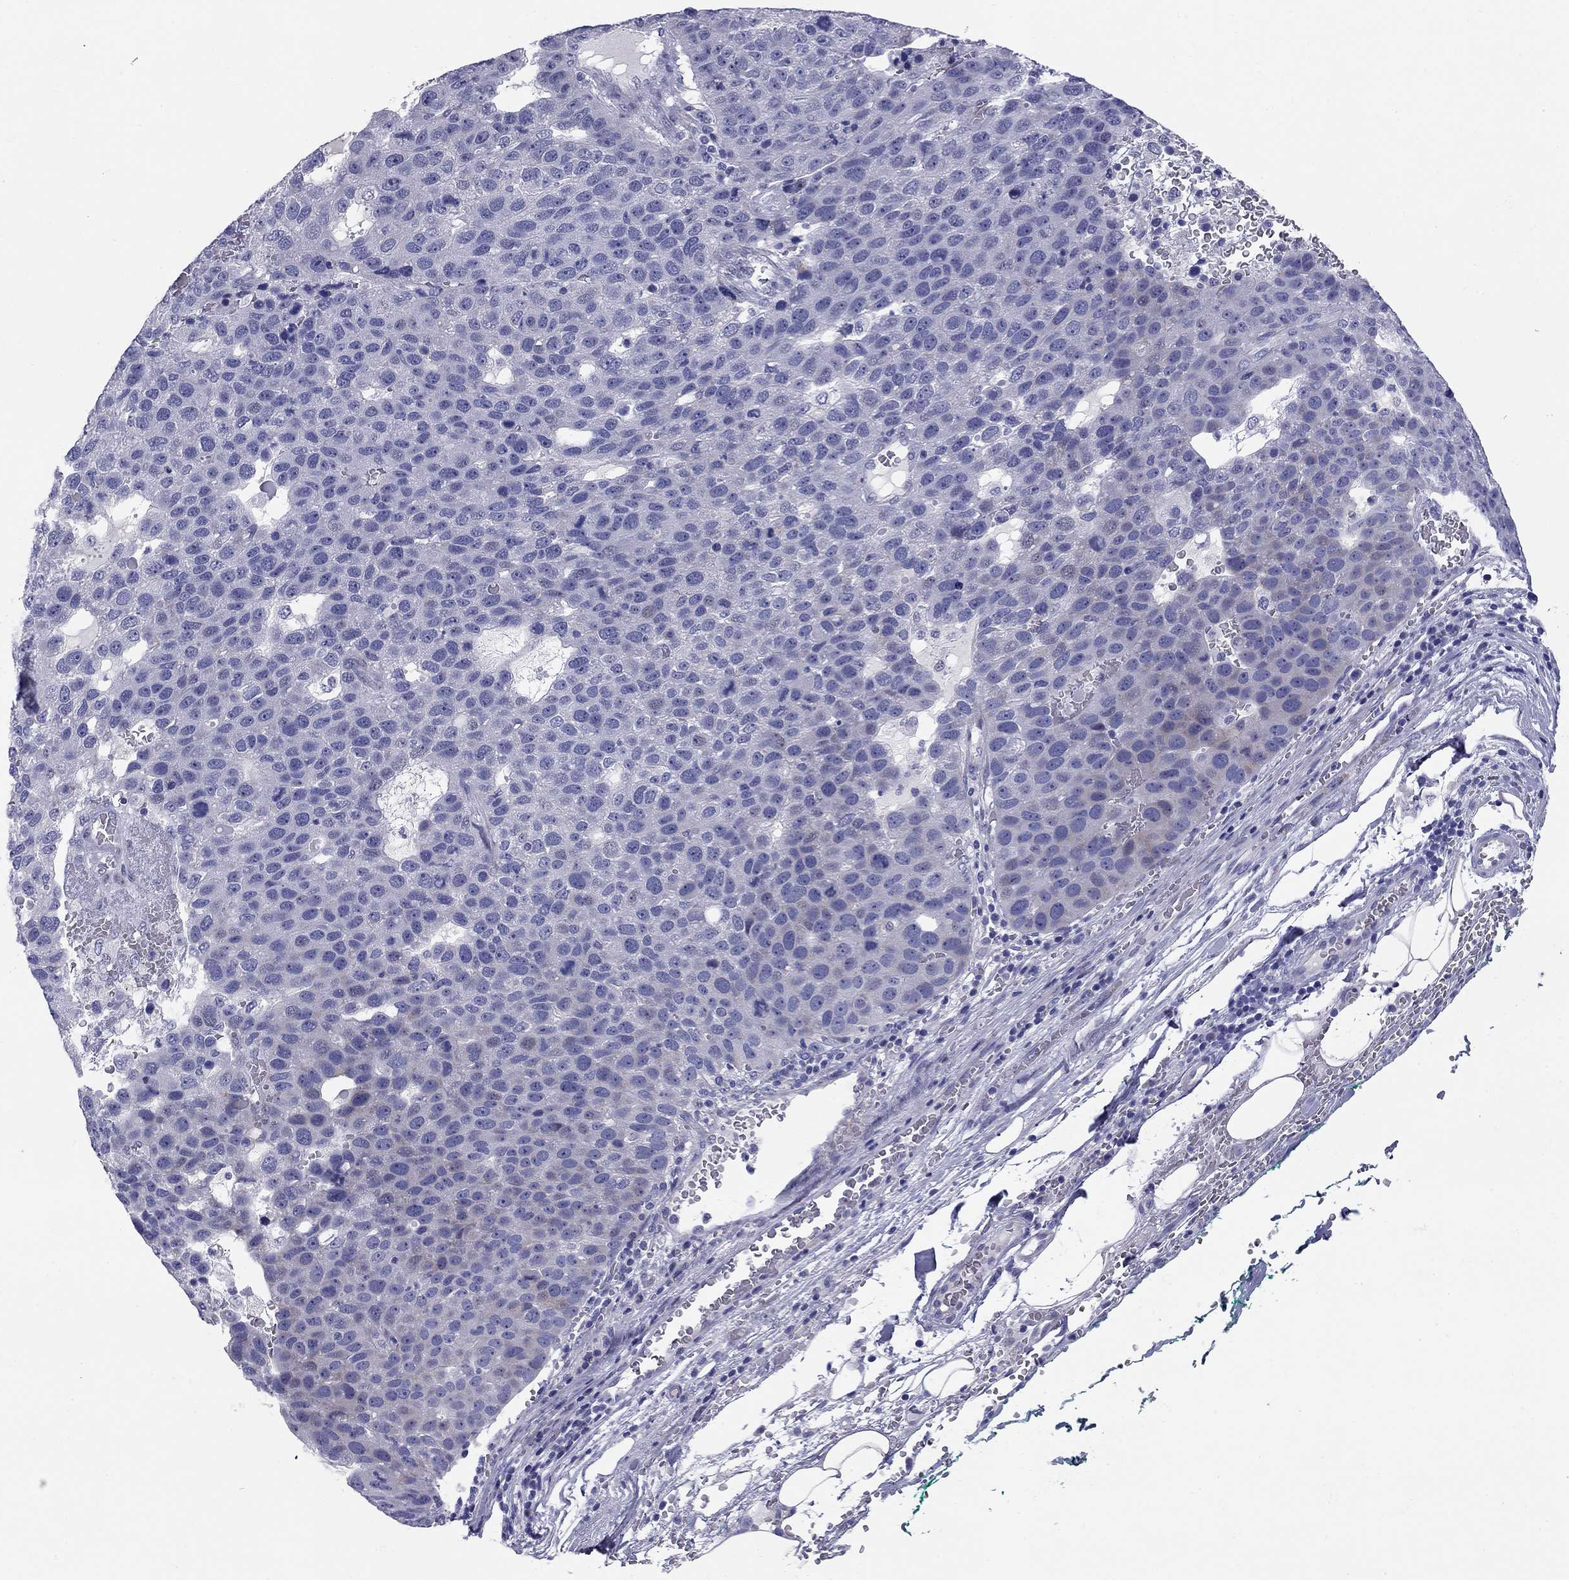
{"staining": {"intensity": "negative", "quantity": "none", "location": "none"}, "tissue": "pancreatic cancer", "cell_type": "Tumor cells", "image_type": "cancer", "snomed": [{"axis": "morphology", "description": "Adenocarcinoma, NOS"}, {"axis": "topography", "description": "Pancreas"}], "caption": "Micrograph shows no protein staining in tumor cells of pancreatic cancer (adenocarcinoma) tissue.", "gene": "C8orf88", "patient": {"sex": "female", "age": 61}}